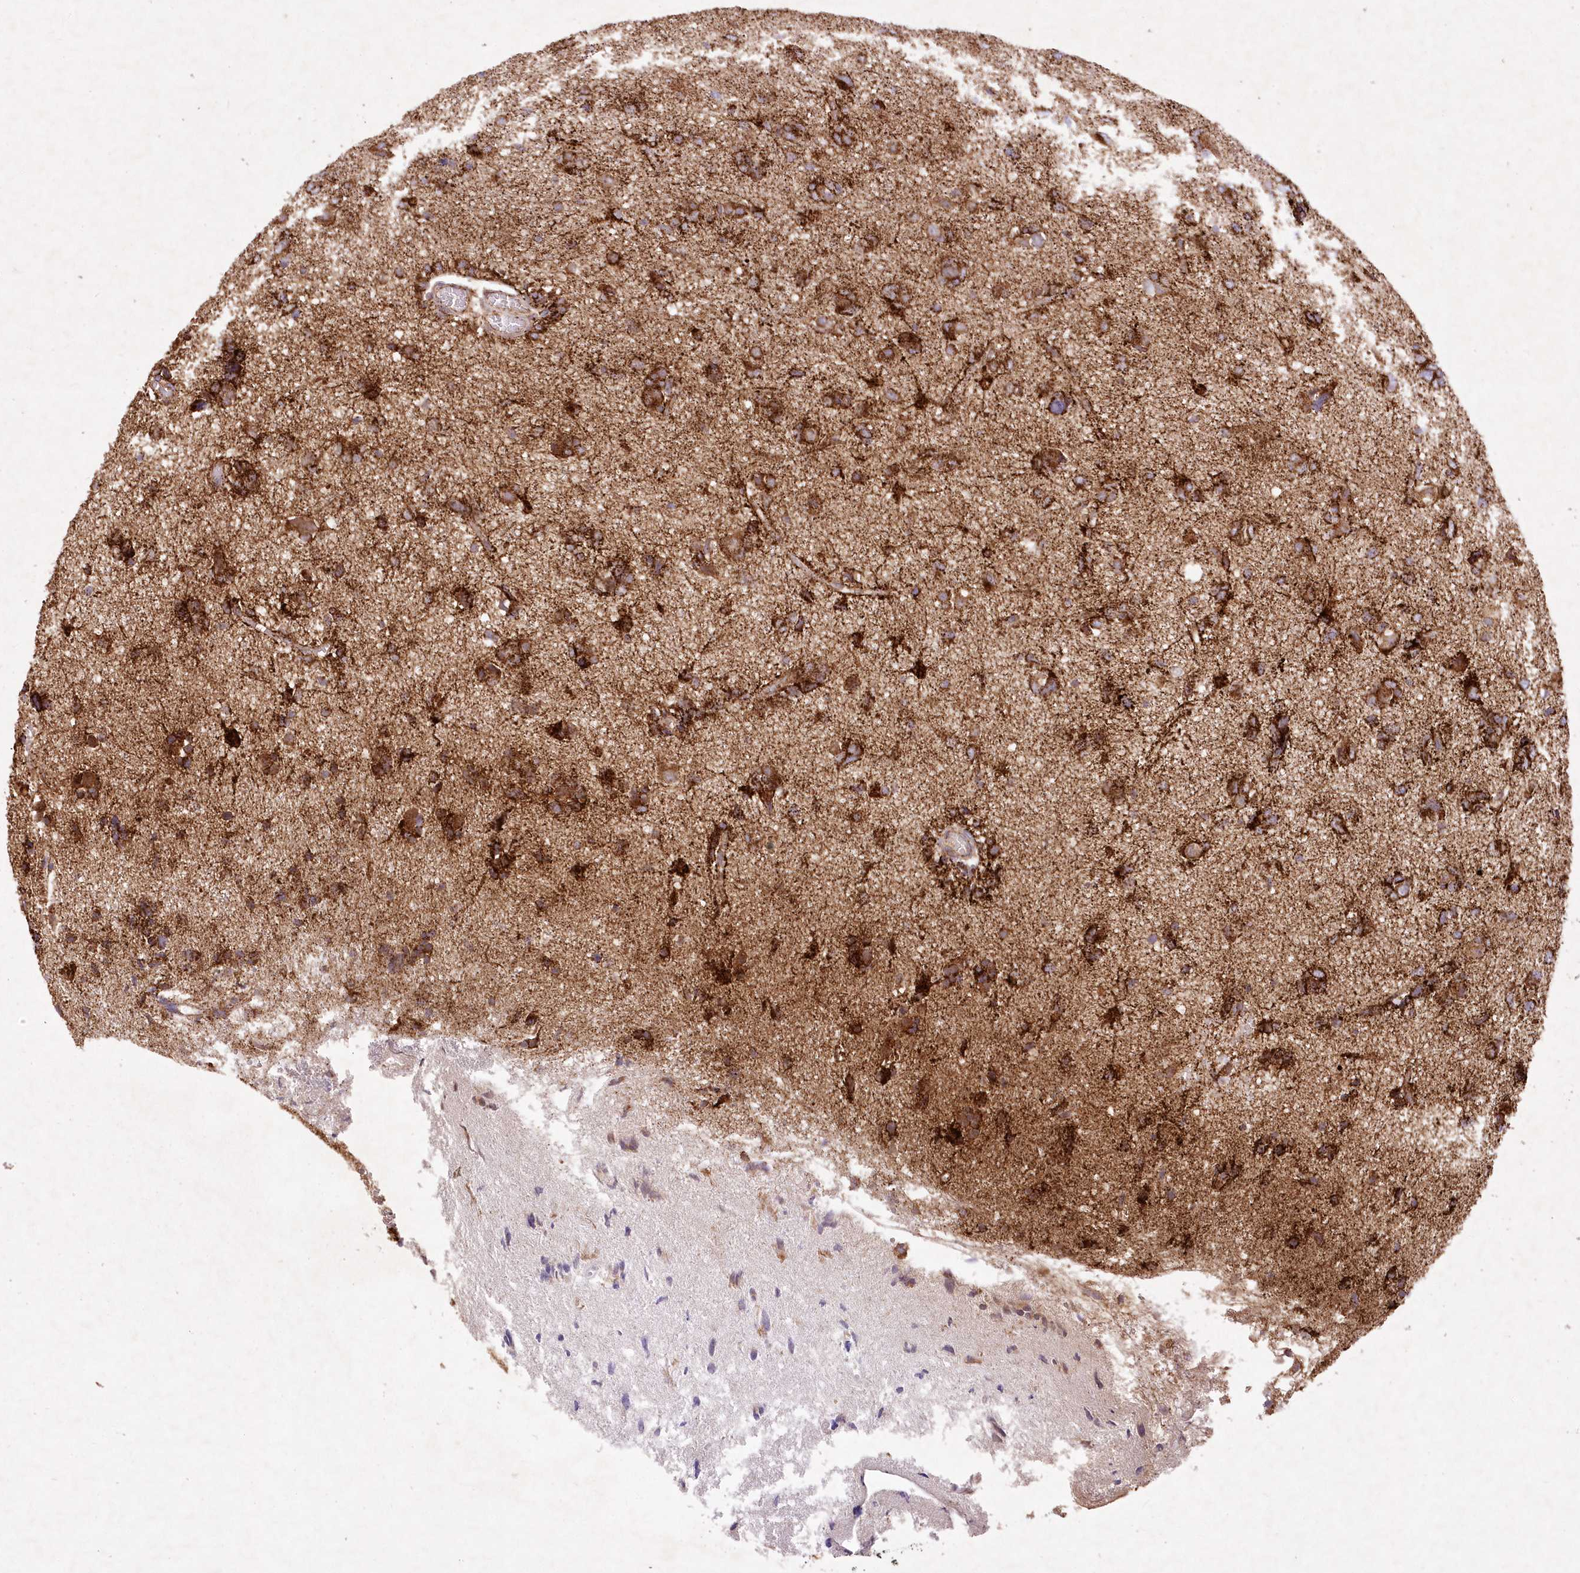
{"staining": {"intensity": "strong", "quantity": ">75%", "location": "cytoplasmic/membranous"}, "tissue": "glioma", "cell_type": "Tumor cells", "image_type": "cancer", "snomed": [{"axis": "morphology", "description": "Glioma, malignant, High grade"}, {"axis": "topography", "description": "Brain"}], "caption": "Malignant high-grade glioma stained with a protein marker shows strong staining in tumor cells.", "gene": "ASNSD1", "patient": {"sex": "female", "age": 59}}